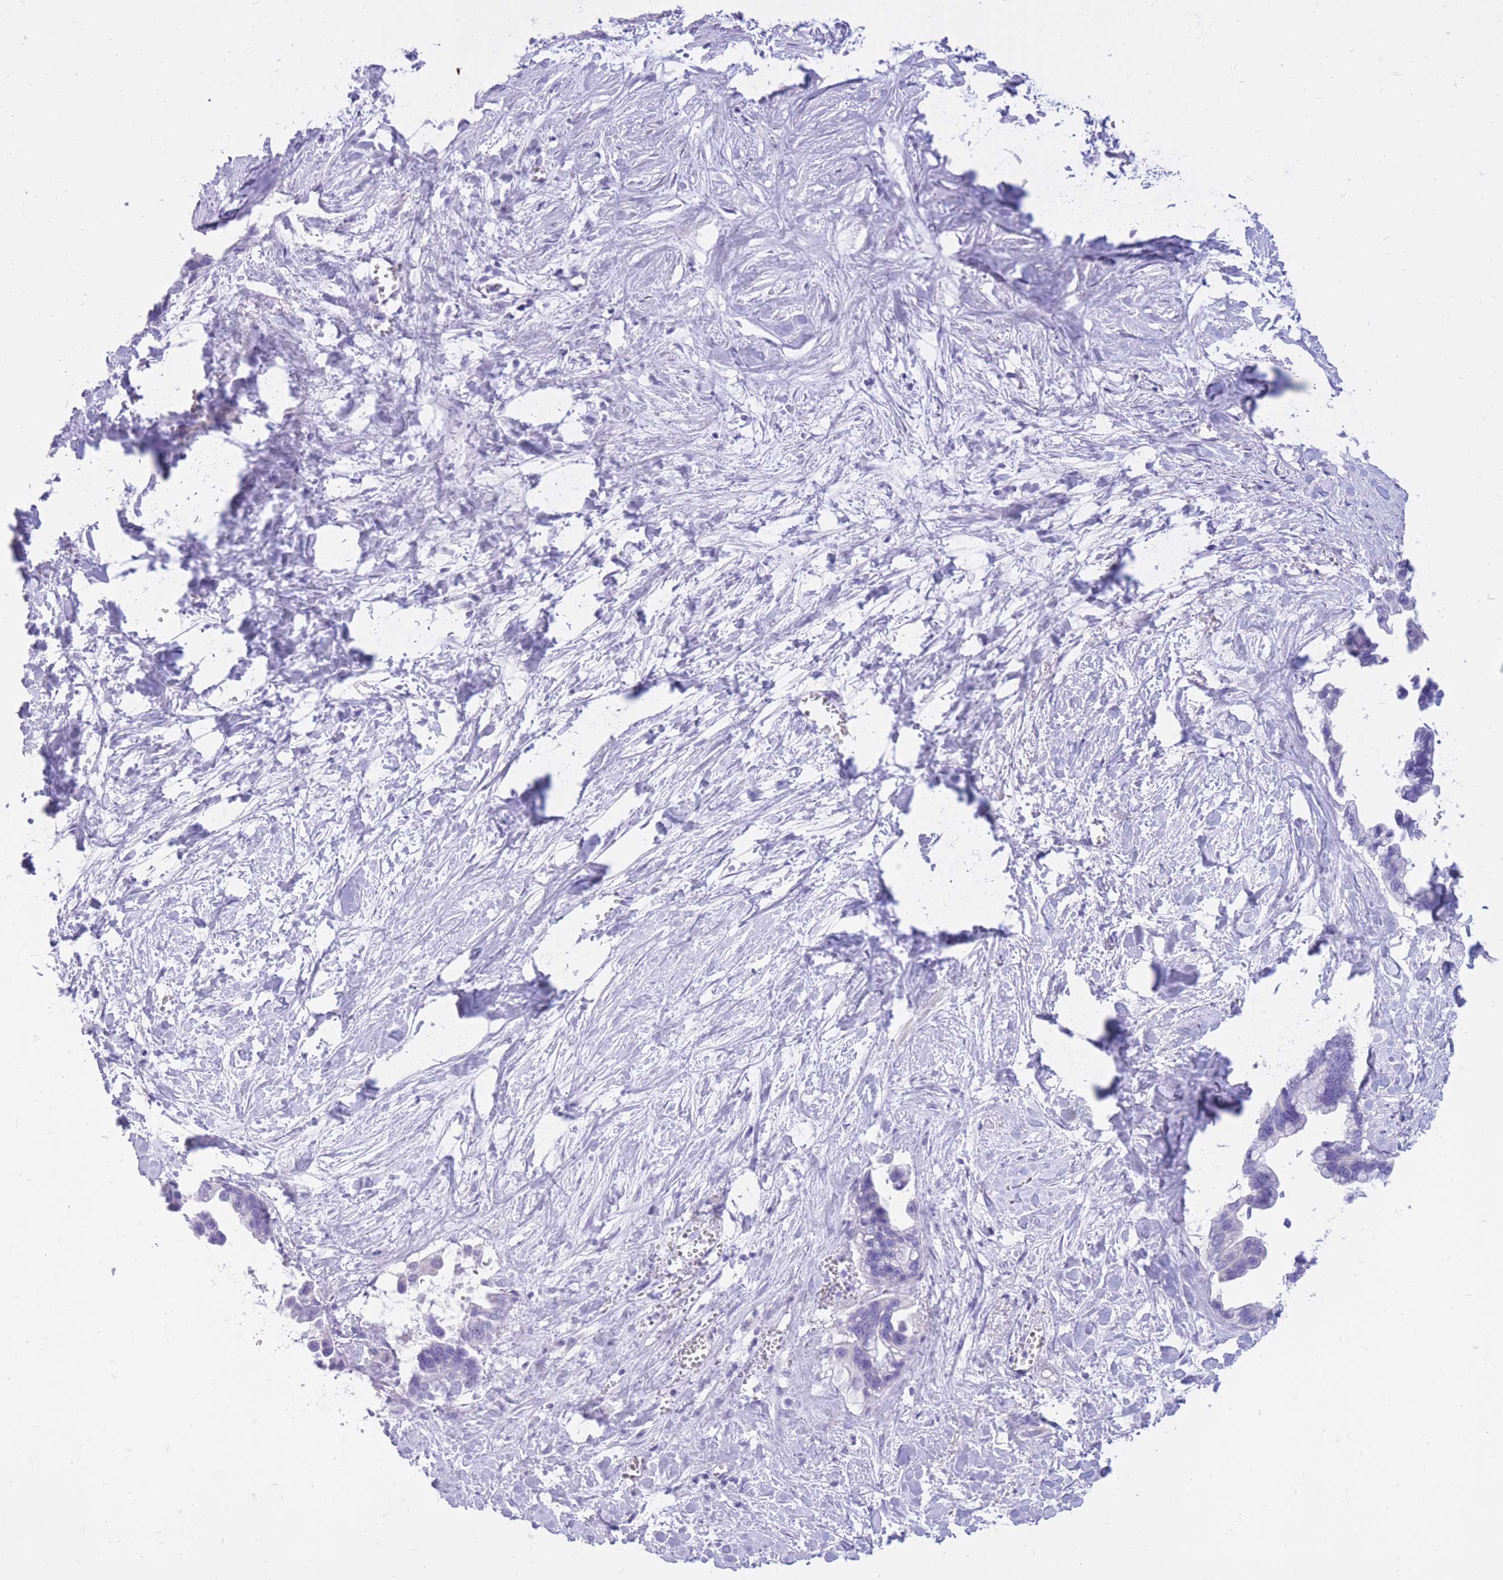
{"staining": {"intensity": "negative", "quantity": "none", "location": "none"}, "tissue": "pancreatic cancer", "cell_type": "Tumor cells", "image_type": "cancer", "snomed": [{"axis": "morphology", "description": "Adenocarcinoma, NOS"}, {"axis": "topography", "description": "Pancreas"}], "caption": "Immunohistochemistry (IHC) micrograph of adenocarcinoma (pancreatic) stained for a protein (brown), which exhibits no staining in tumor cells.", "gene": "CYP21A2", "patient": {"sex": "male", "age": 61}}